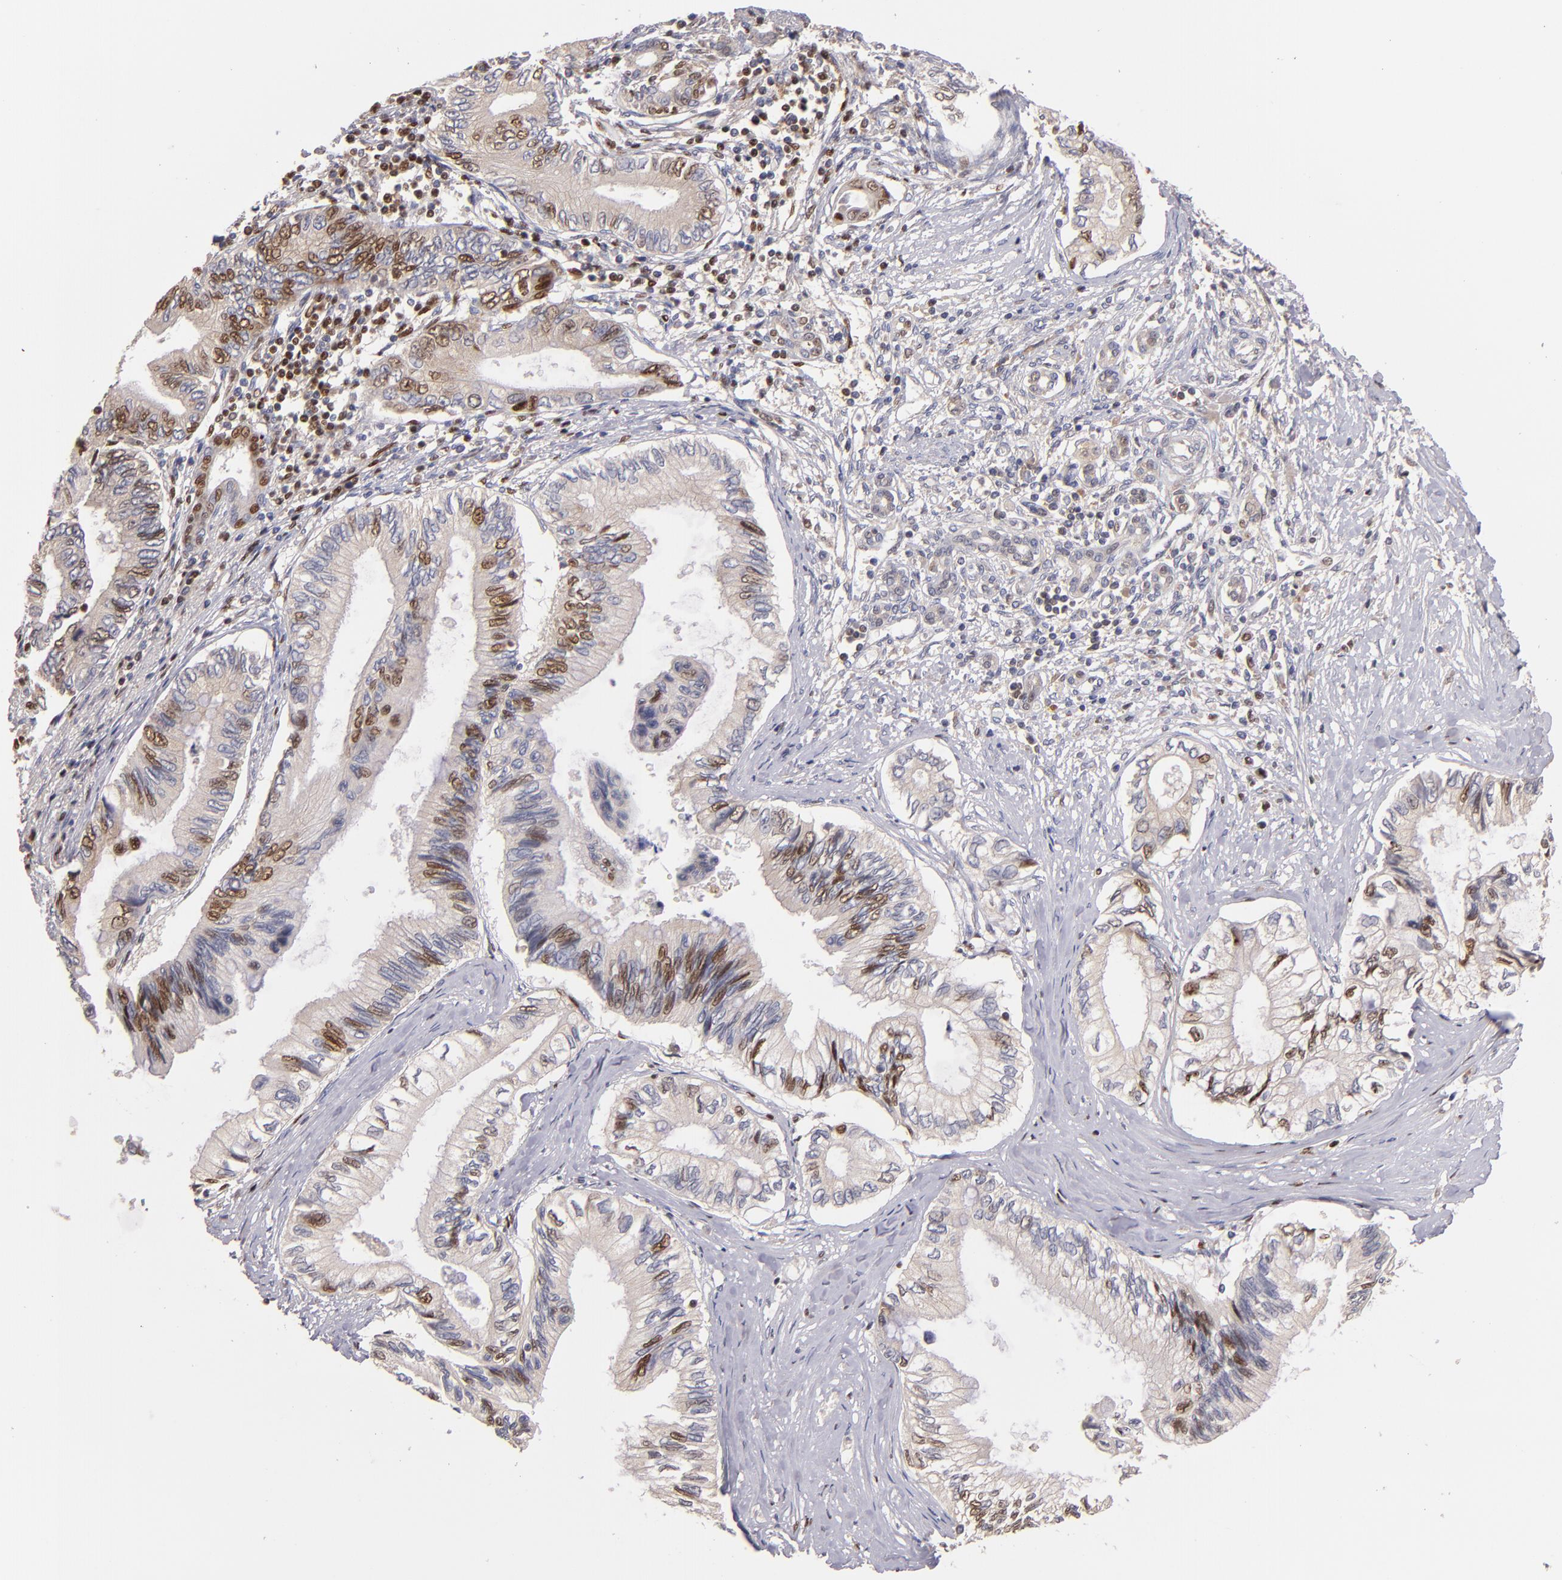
{"staining": {"intensity": "moderate", "quantity": "25%-75%", "location": "cytoplasmic/membranous,nuclear"}, "tissue": "pancreatic cancer", "cell_type": "Tumor cells", "image_type": "cancer", "snomed": [{"axis": "morphology", "description": "Adenocarcinoma, NOS"}, {"axis": "topography", "description": "Pancreas"}], "caption": "The micrograph shows immunohistochemical staining of pancreatic cancer. There is moderate cytoplasmic/membranous and nuclear staining is present in approximately 25%-75% of tumor cells.", "gene": "UPF3B", "patient": {"sex": "female", "age": 66}}